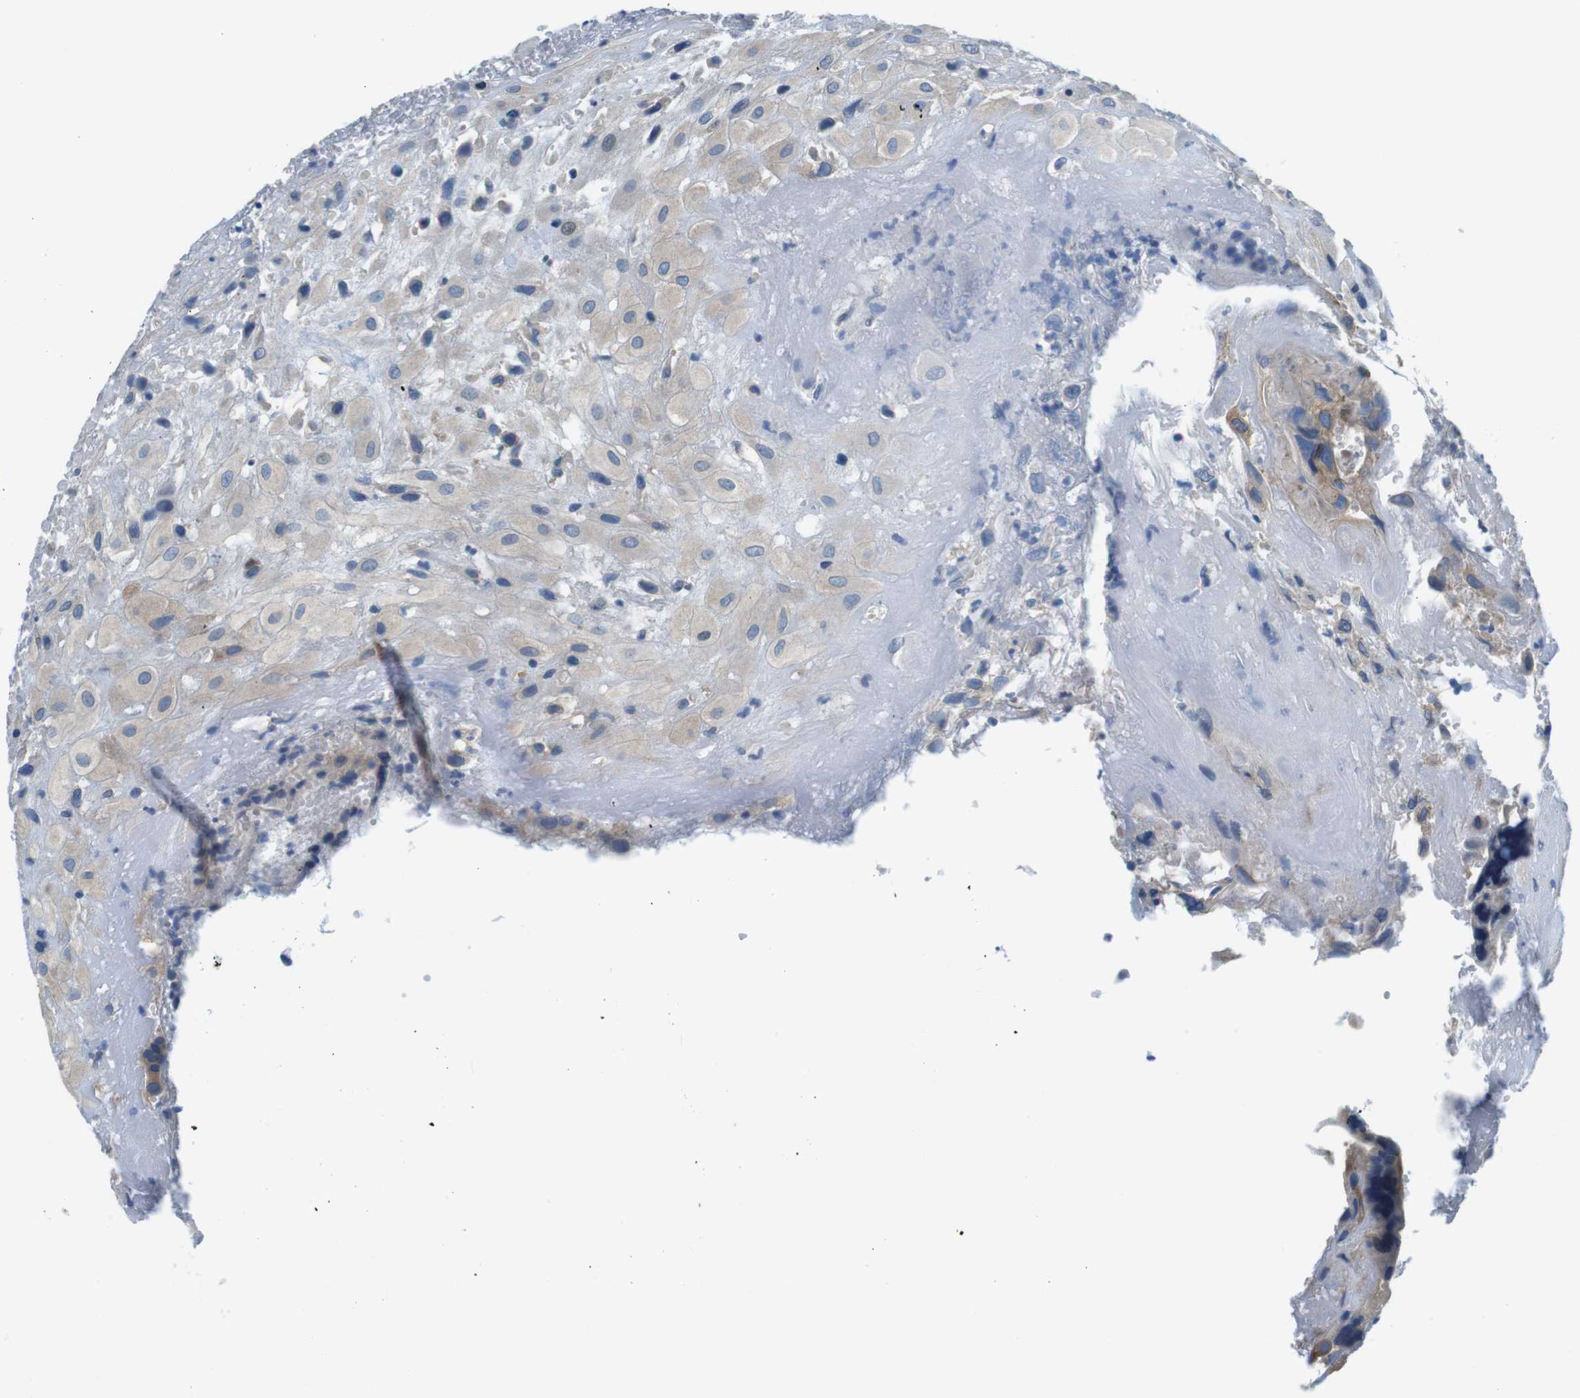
{"staining": {"intensity": "moderate", "quantity": ">75%", "location": "cytoplasmic/membranous"}, "tissue": "placenta", "cell_type": "Decidual cells", "image_type": "normal", "snomed": [{"axis": "morphology", "description": "Normal tissue, NOS"}, {"axis": "topography", "description": "Placenta"}], "caption": "Decidual cells reveal moderate cytoplasmic/membranous expression in approximately >75% of cells in normal placenta. Ihc stains the protein in brown and the nuclei are stained blue.", "gene": "DENND4C", "patient": {"sex": "female", "age": 18}}